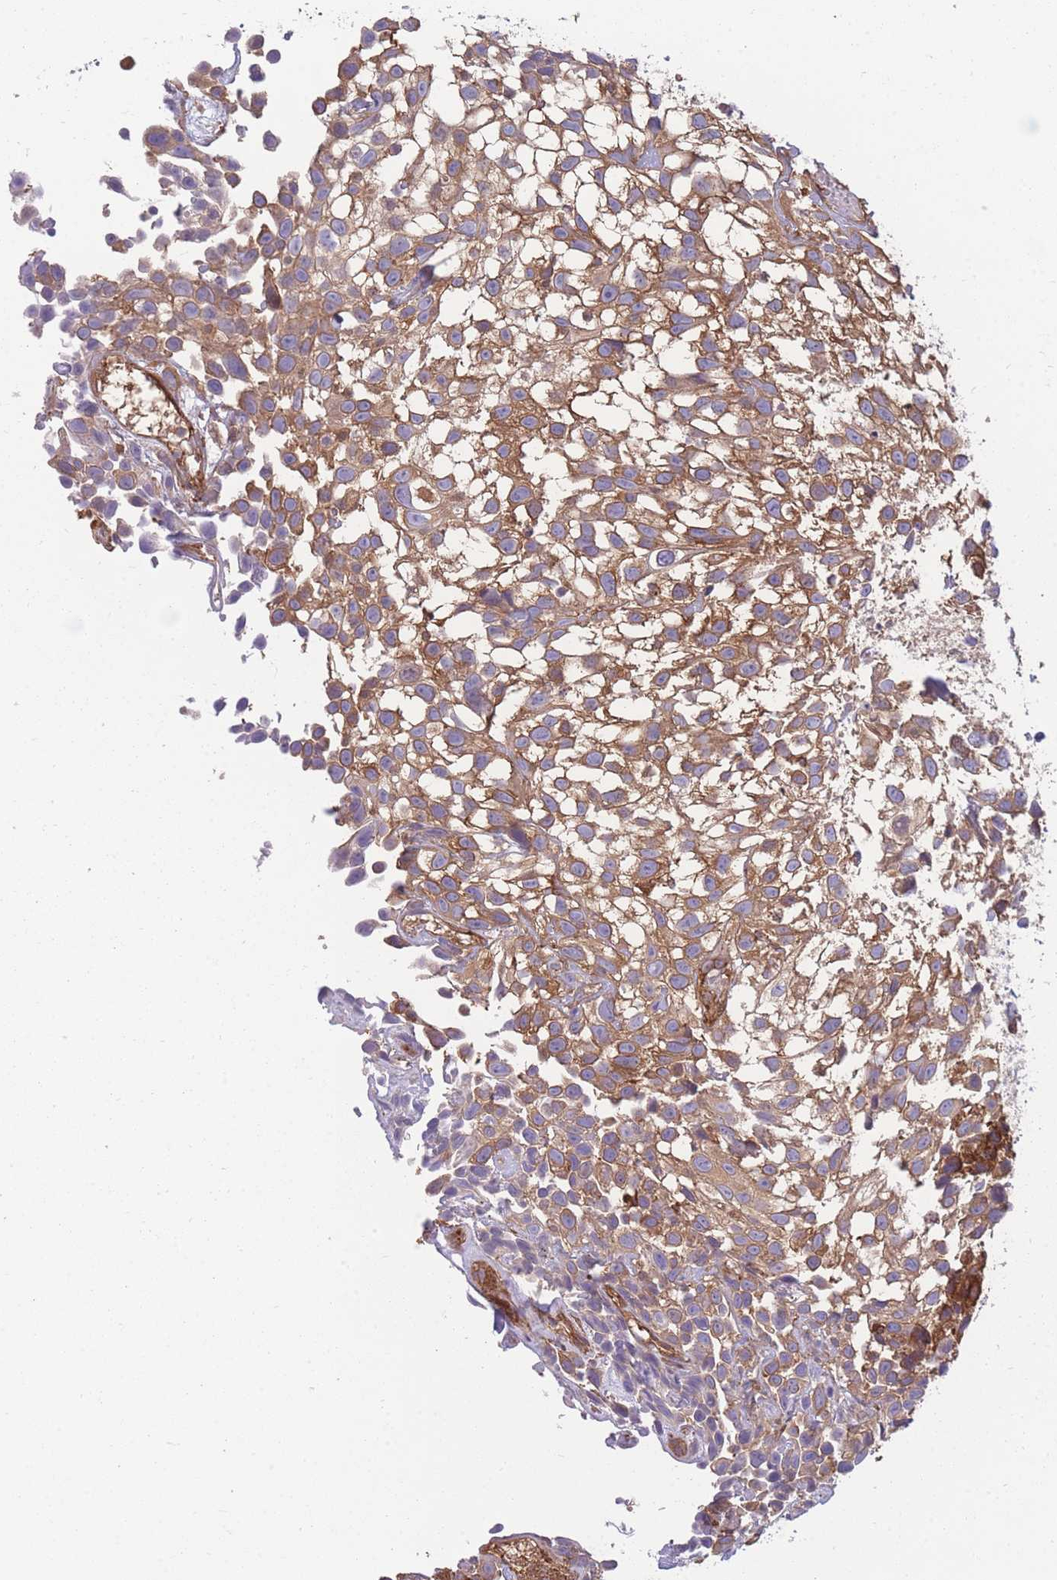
{"staining": {"intensity": "moderate", "quantity": ">75%", "location": "cytoplasmic/membranous"}, "tissue": "urothelial cancer", "cell_type": "Tumor cells", "image_type": "cancer", "snomed": [{"axis": "morphology", "description": "Urothelial carcinoma, High grade"}, {"axis": "topography", "description": "Urinary bladder"}], "caption": "A micrograph of urothelial carcinoma (high-grade) stained for a protein exhibits moderate cytoplasmic/membranous brown staining in tumor cells.", "gene": "GGA1", "patient": {"sex": "male", "age": 56}}